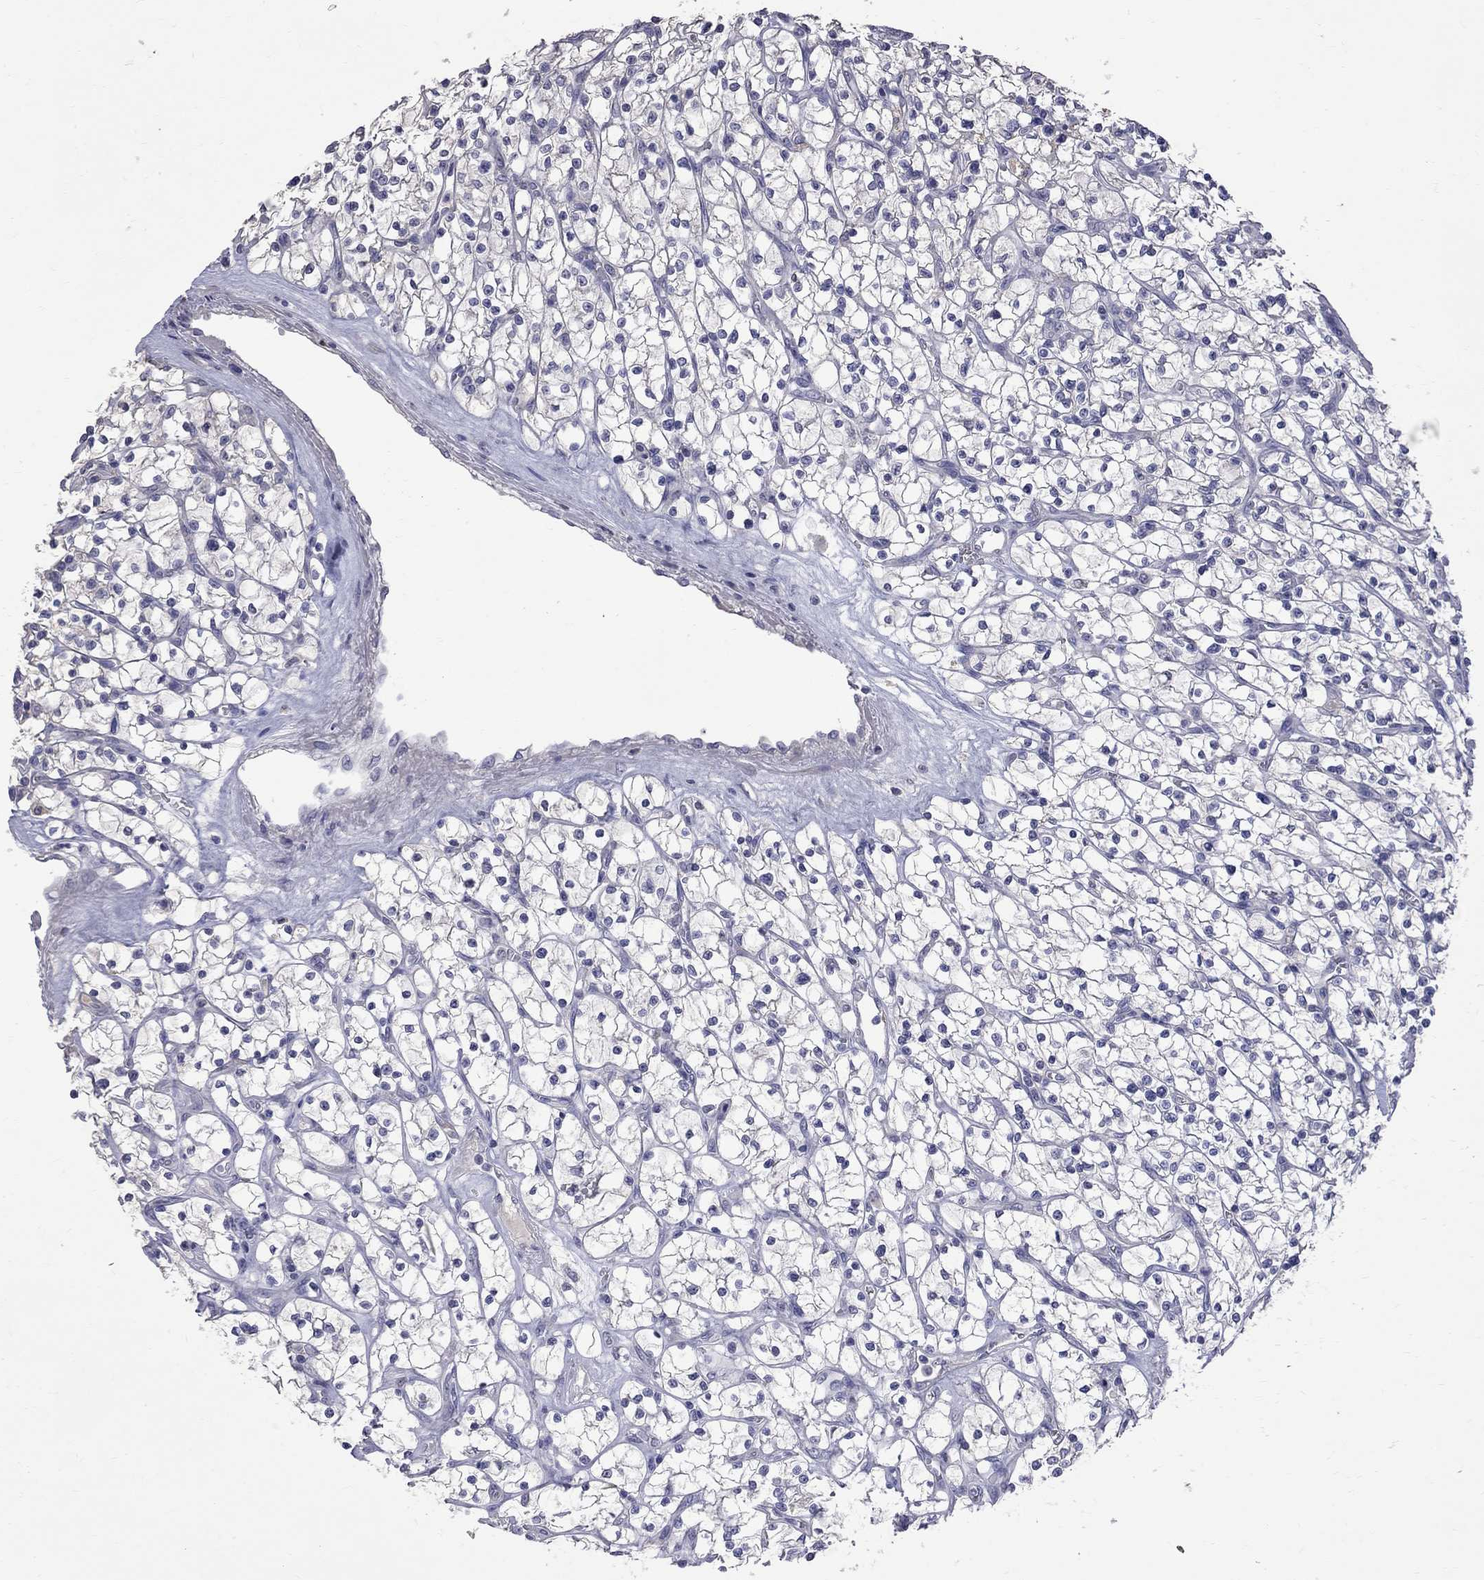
{"staining": {"intensity": "negative", "quantity": "none", "location": "none"}, "tissue": "renal cancer", "cell_type": "Tumor cells", "image_type": "cancer", "snomed": [{"axis": "morphology", "description": "Adenocarcinoma, NOS"}, {"axis": "topography", "description": "Kidney"}], "caption": "Immunohistochemical staining of human renal cancer (adenocarcinoma) shows no significant expression in tumor cells. Nuclei are stained in blue.", "gene": "CKAP2", "patient": {"sex": "female", "age": 64}}